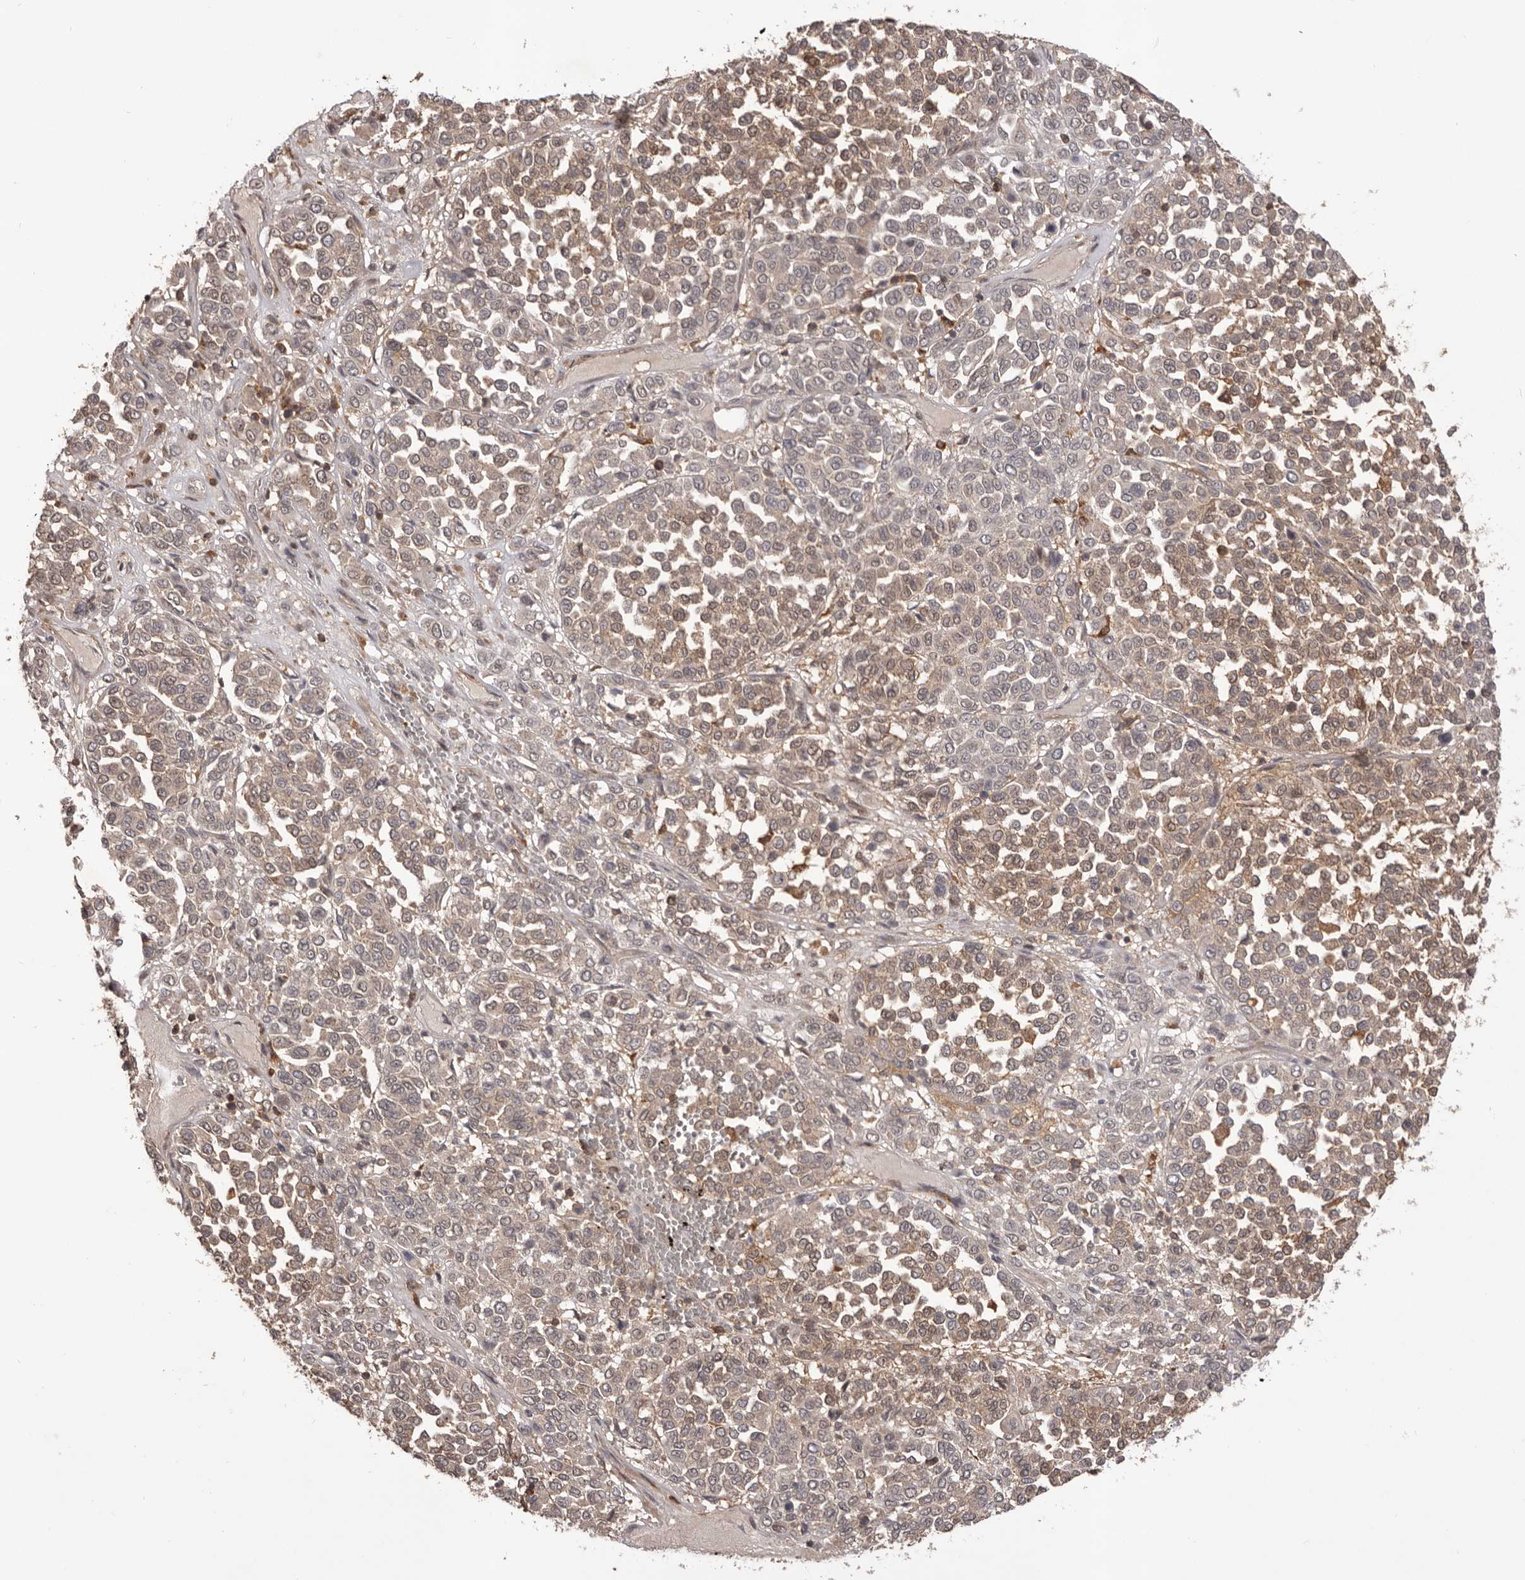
{"staining": {"intensity": "weak", "quantity": "25%-75%", "location": "cytoplasmic/membranous"}, "tissue": "melanoma", "cell_type": "Tumor cells", "image_type": "cancer", "snomed": [{"axis": "morphology", "description": "Malignant melanoma, Metastatic site"}, {"axis": "topography", "description": "Pancreas"}], "caption": "Immunohistochemical staining of human melanoma displays weak cytoplasmic/membranous protein positivity in about 25%-75% of tumor cells.", "gene": "GLIPR2", "patient": {"sex": "female", "age": 30}}